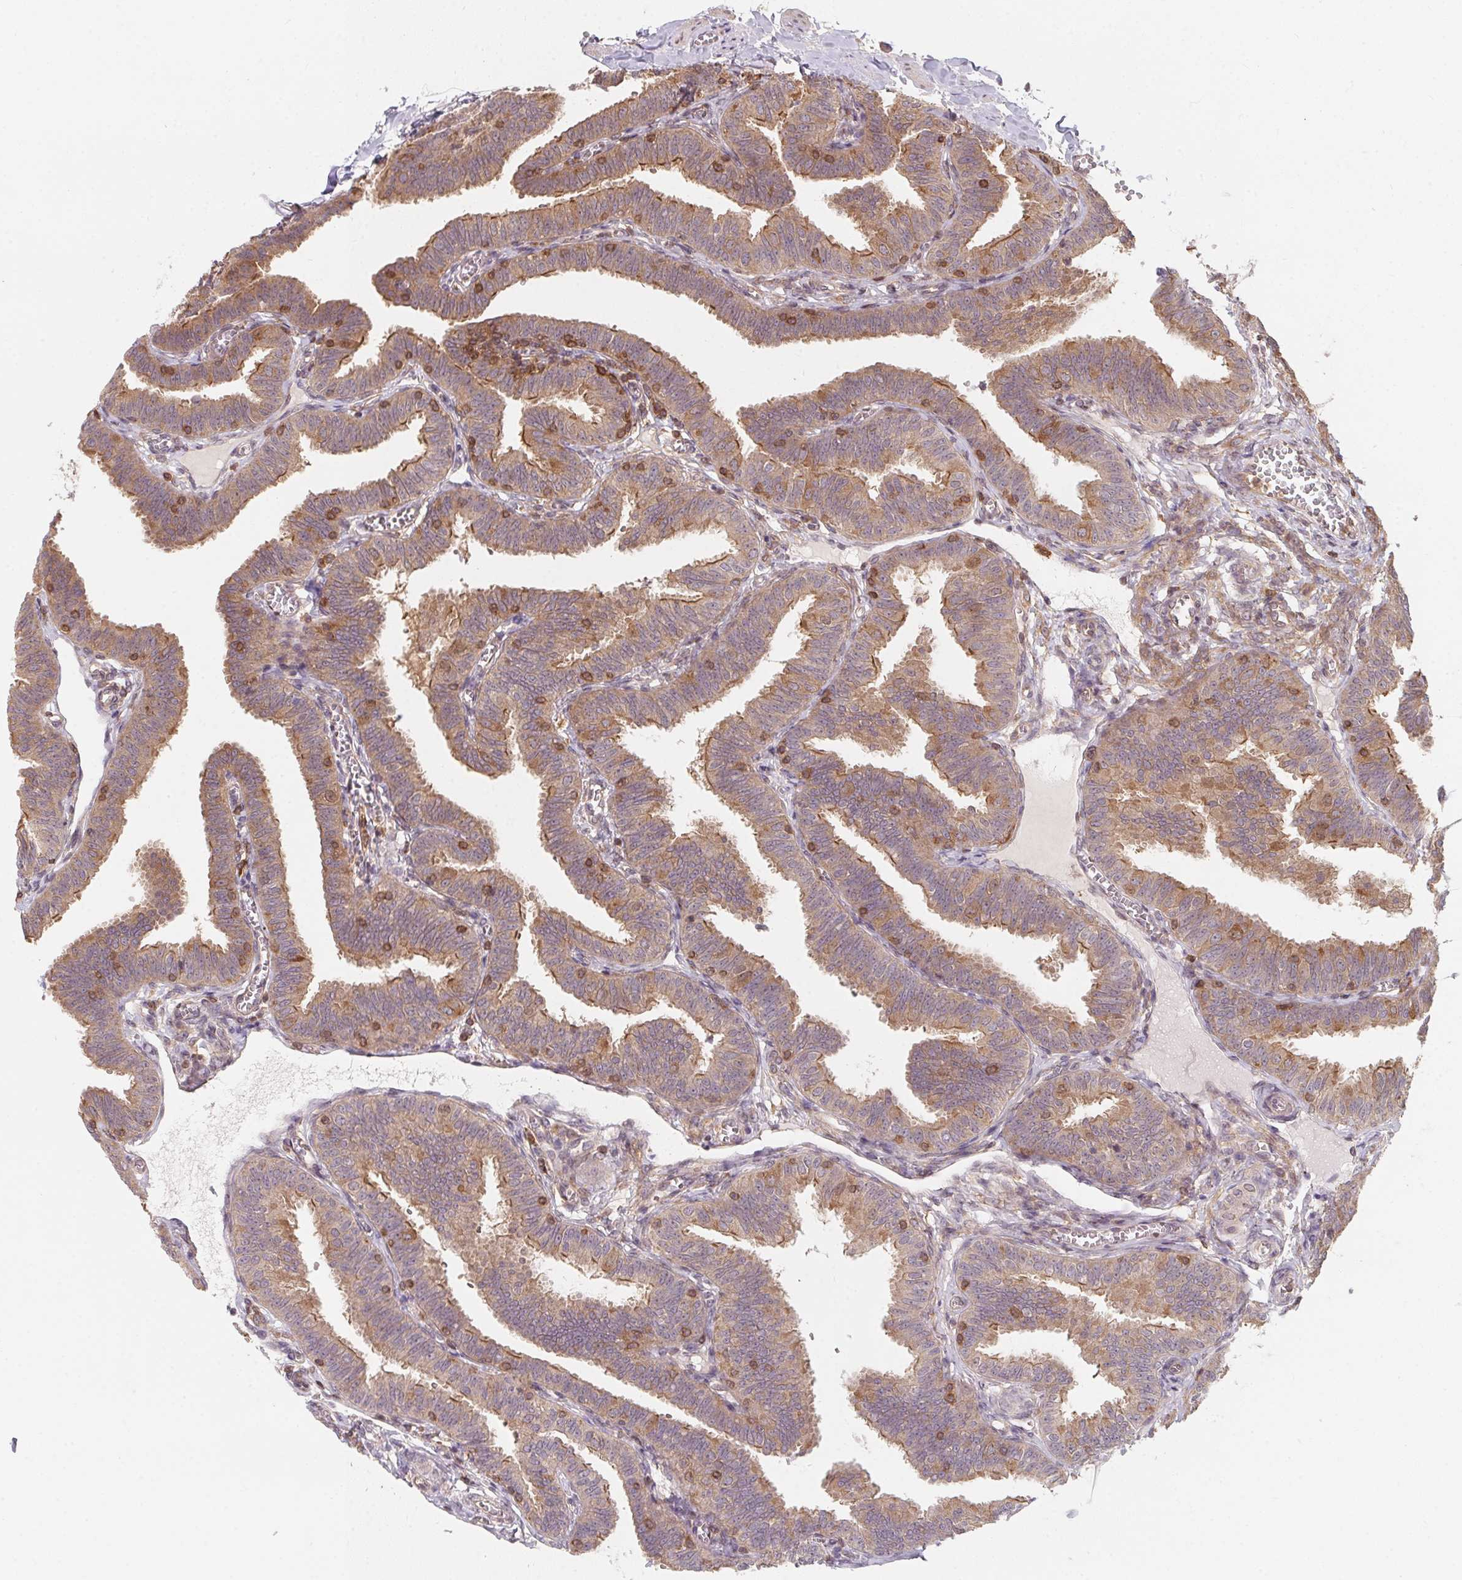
{"staining": {"intensity": "moderate", "quantity": ">75%", "location": "cytoplasmic/membranous"}, "tissue": "fallopian tube", "cell_type": "Glandular cells", "image_type": "normal", "snomed": [{"axis": "morphology", "description": "Normal tissue, NOS"}, {"axis": "topography", "description": "Fallopian tube"}], "caption": "Moderate cytoplasmic/membranous protein expression is identified in about >75% of glandular cells in fallopian tube. (DAB (3,3'-diaminobenzidine) IHC with brightfield microscopy, high magnification).", "gene": "ANKRD13A", "patient": {"sex": "female", "age": 25}}